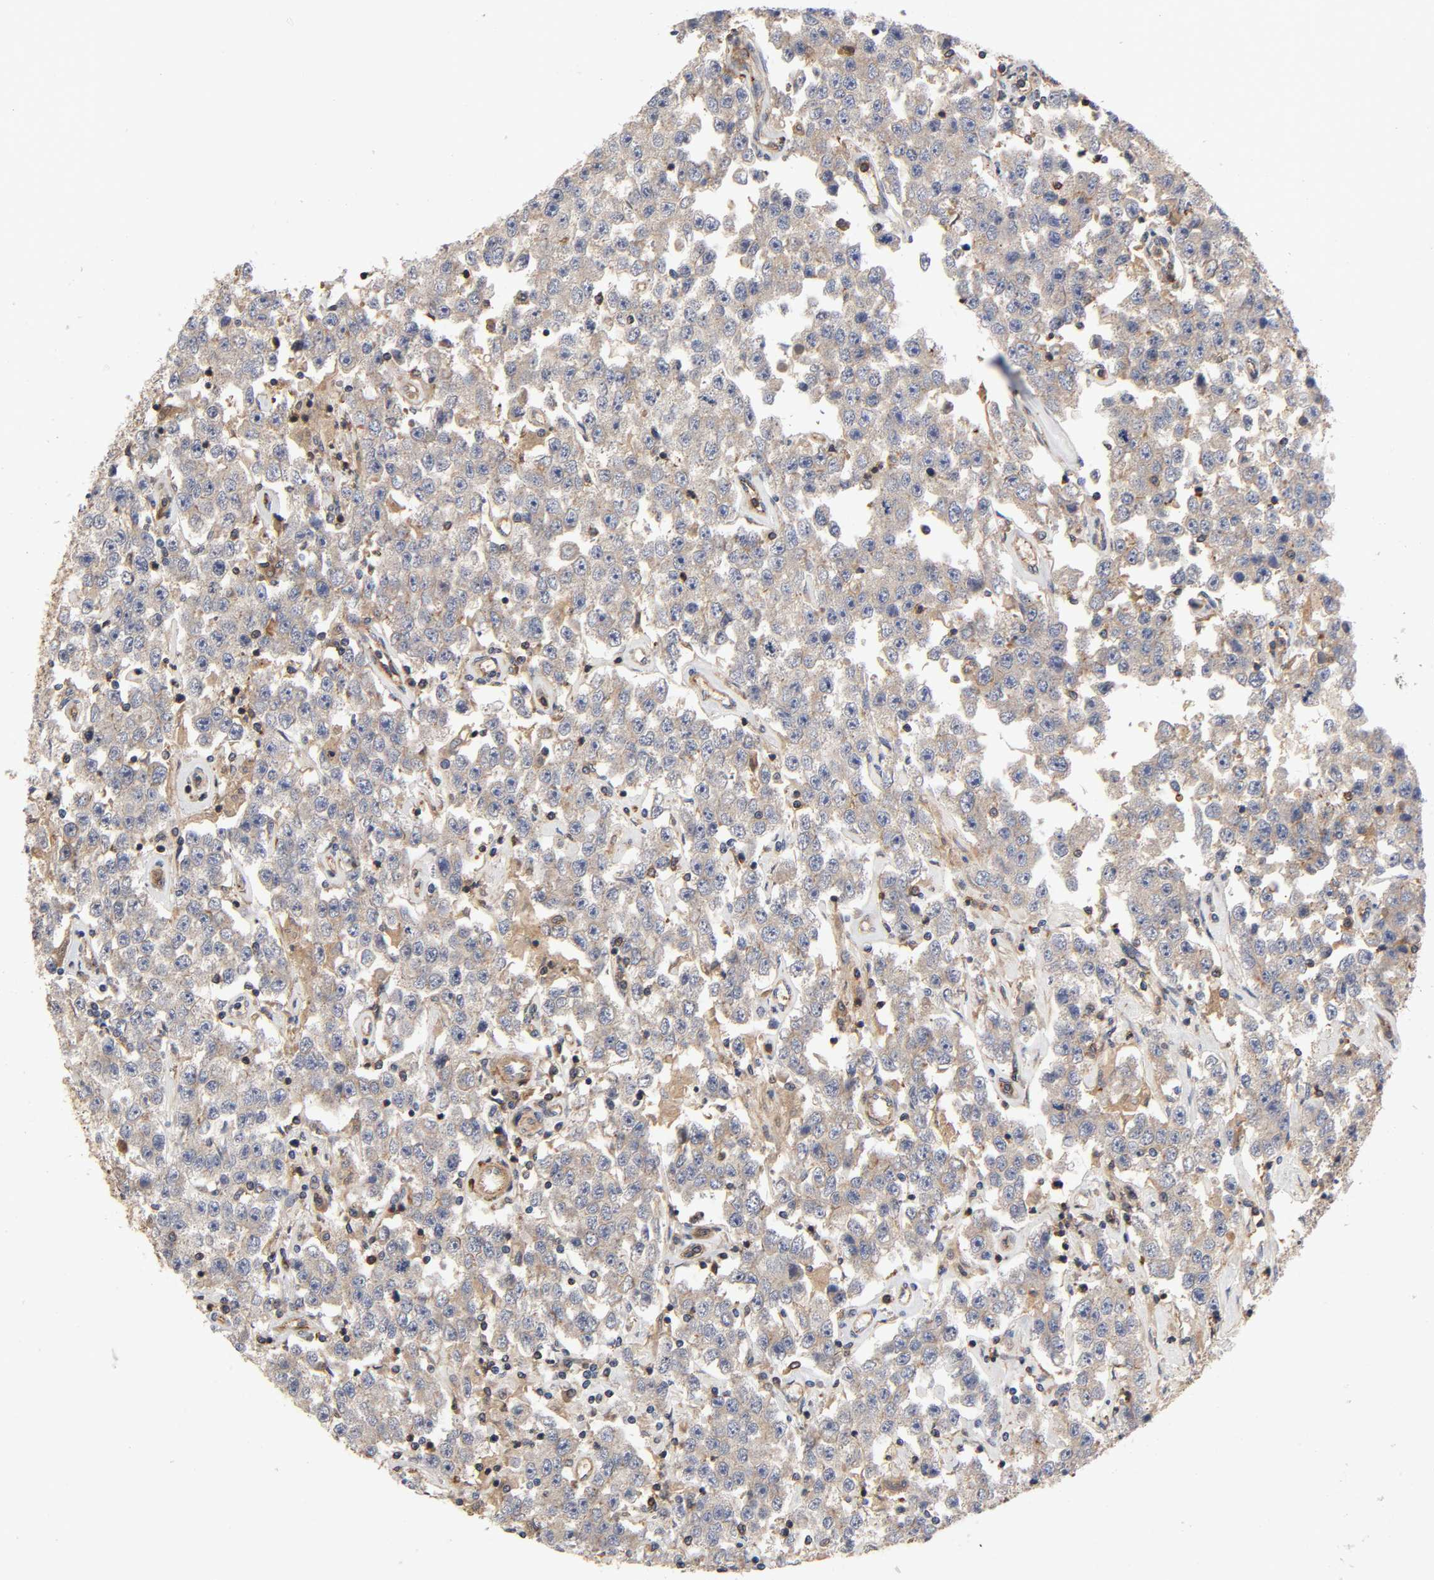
{"staining": {"intensity": "weak", "quantity": ">75%", "location": "cytoplasmic/membranous"}, "tissue": "testis cancer", "cell_type": "Tumor cells", "image_type": "cancer", "snomed": [{"axis": "morphology", "description": "Seminoma, NOS"}, {"axis": "topography", "description": "Testis"}], "caption": "Approximately >75% of tumor cells in seminoma (testis) reveal weak cytoplasmic/membranous protein positivity as visualized by brown immunohistochemical staining.", "gene": "LAMTOR2", "patient": {"sex": "male", "age": 52}}